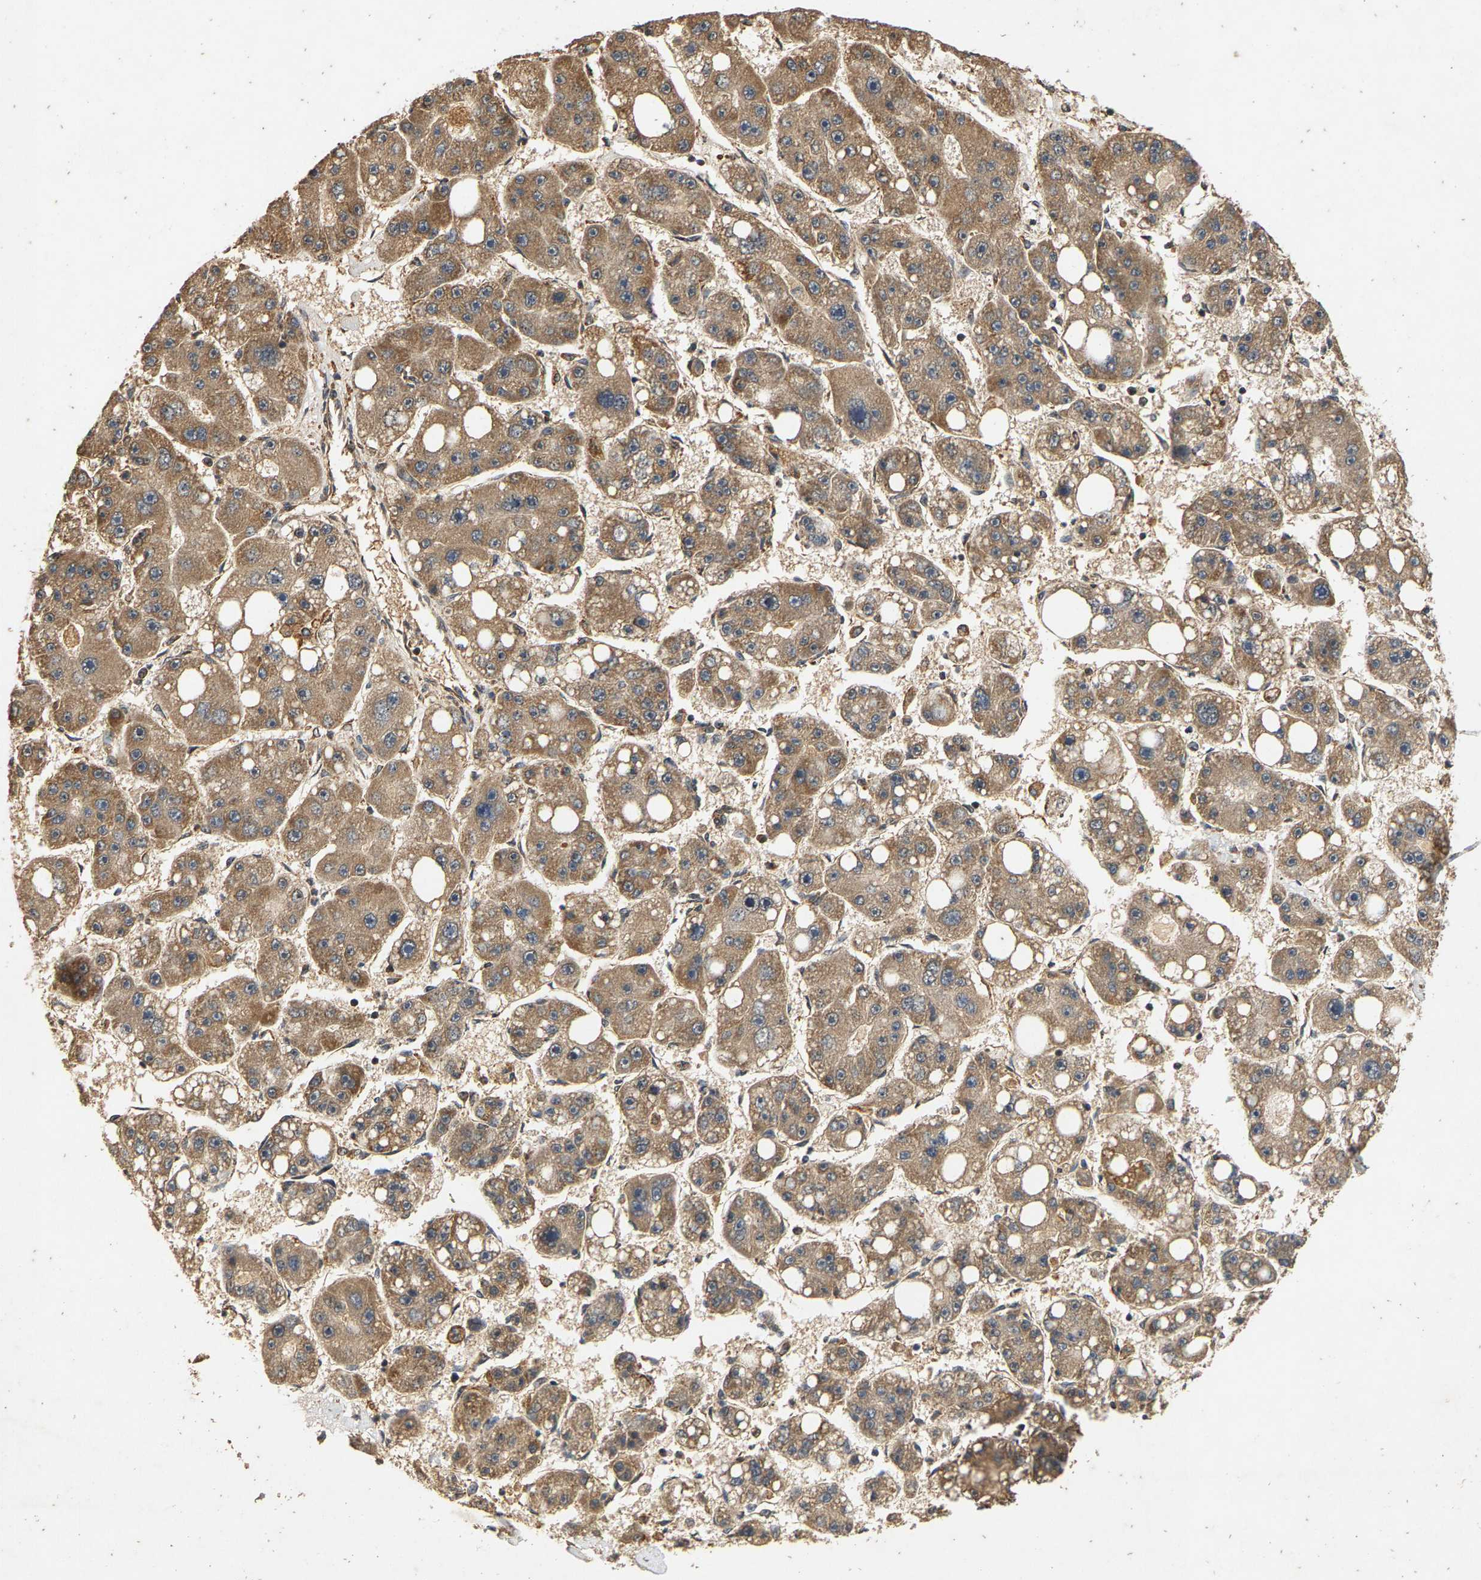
{"staining": {"intensity": "moderate", "quantity": ">75%", "location": "cytoplasmic/membranous"}, "tissue": "liver cancer", "cell_type": "Tumor cells", "image_type": "cancer", "snomed": [{"axis": "morphology", "description": "Carcinoma, Hepatocellular, NOS"}, {"axis": "topography", "description": "Liver"}], "caption": "Immunohistochemistry (DAB (3,3'-diaminobenzidine)) staining of liver cancer (hepatocellular carcinoma) shows moderate cytoplasmic/membranous protein expression in about >75% of tumor cells. The protein of interest is stained brown, and the nuclei are stained in blue (DAB (3,3'-diaminobenzidine) IHC with brightfield microscopy, high magnification).", "gene": "CIDEC", "patient": {"sex": "female", "age": 61}}